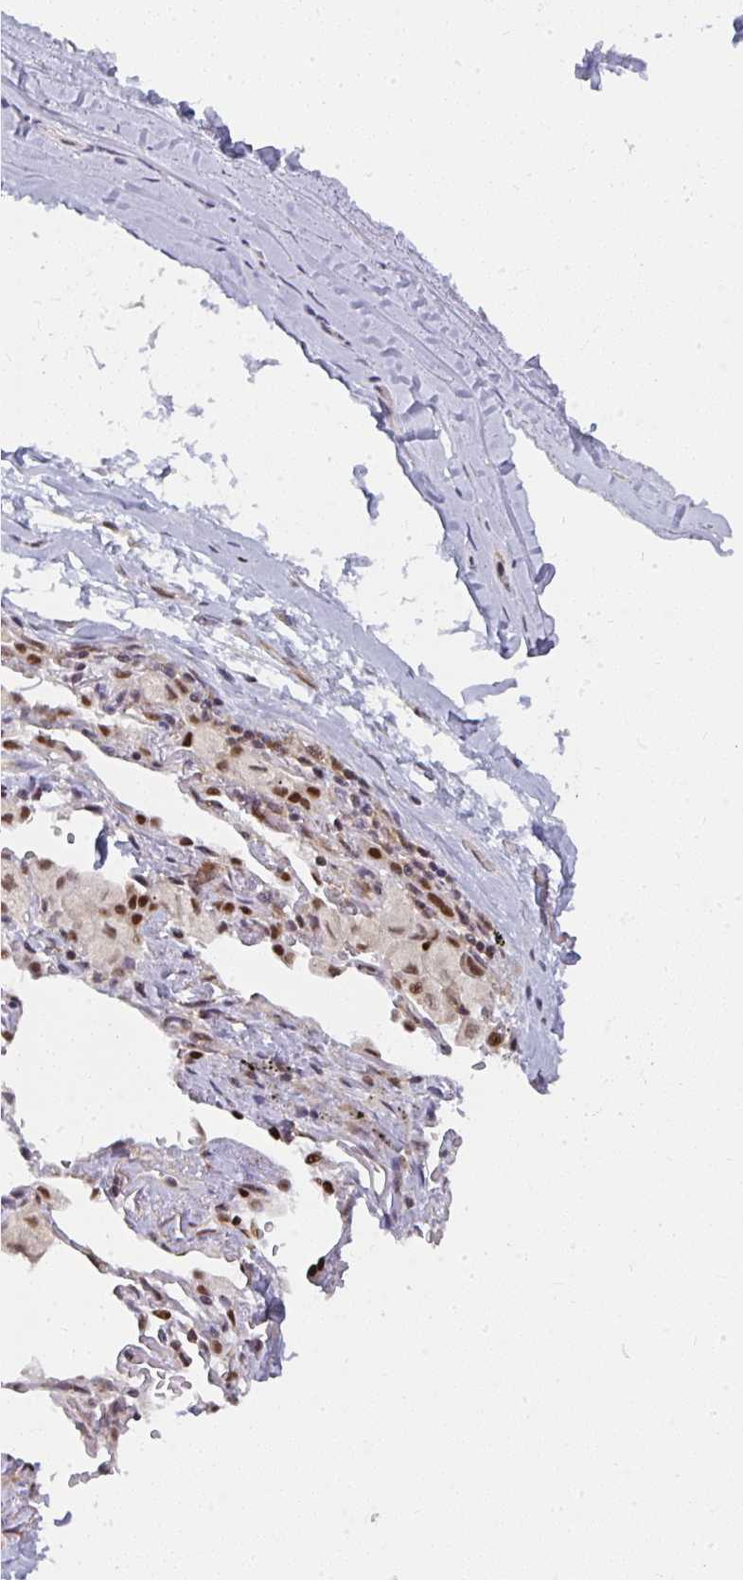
{"staining": {"intensity": "negative", "quantity": "none", "location": "none"}, "tissue": "adipose tissue", "cell_type": "Adipocytes", "image_type": "normal", "snomed": [{"axis": "morphology", "description": "Normal tissue, NOS"}, {"axis": "topography", "description": "Cartilage tissue"}, {"axis": "topography", "description": "Bronchus"}], "caption": "Immunohistochemistry (IHC) photomicrograph of benign human adipose tissue stained for a protein (brown), which shows no staining in adipocytes.", "gene": "SYNCRIP", "patient": {"sex": "male", "age": 64}}